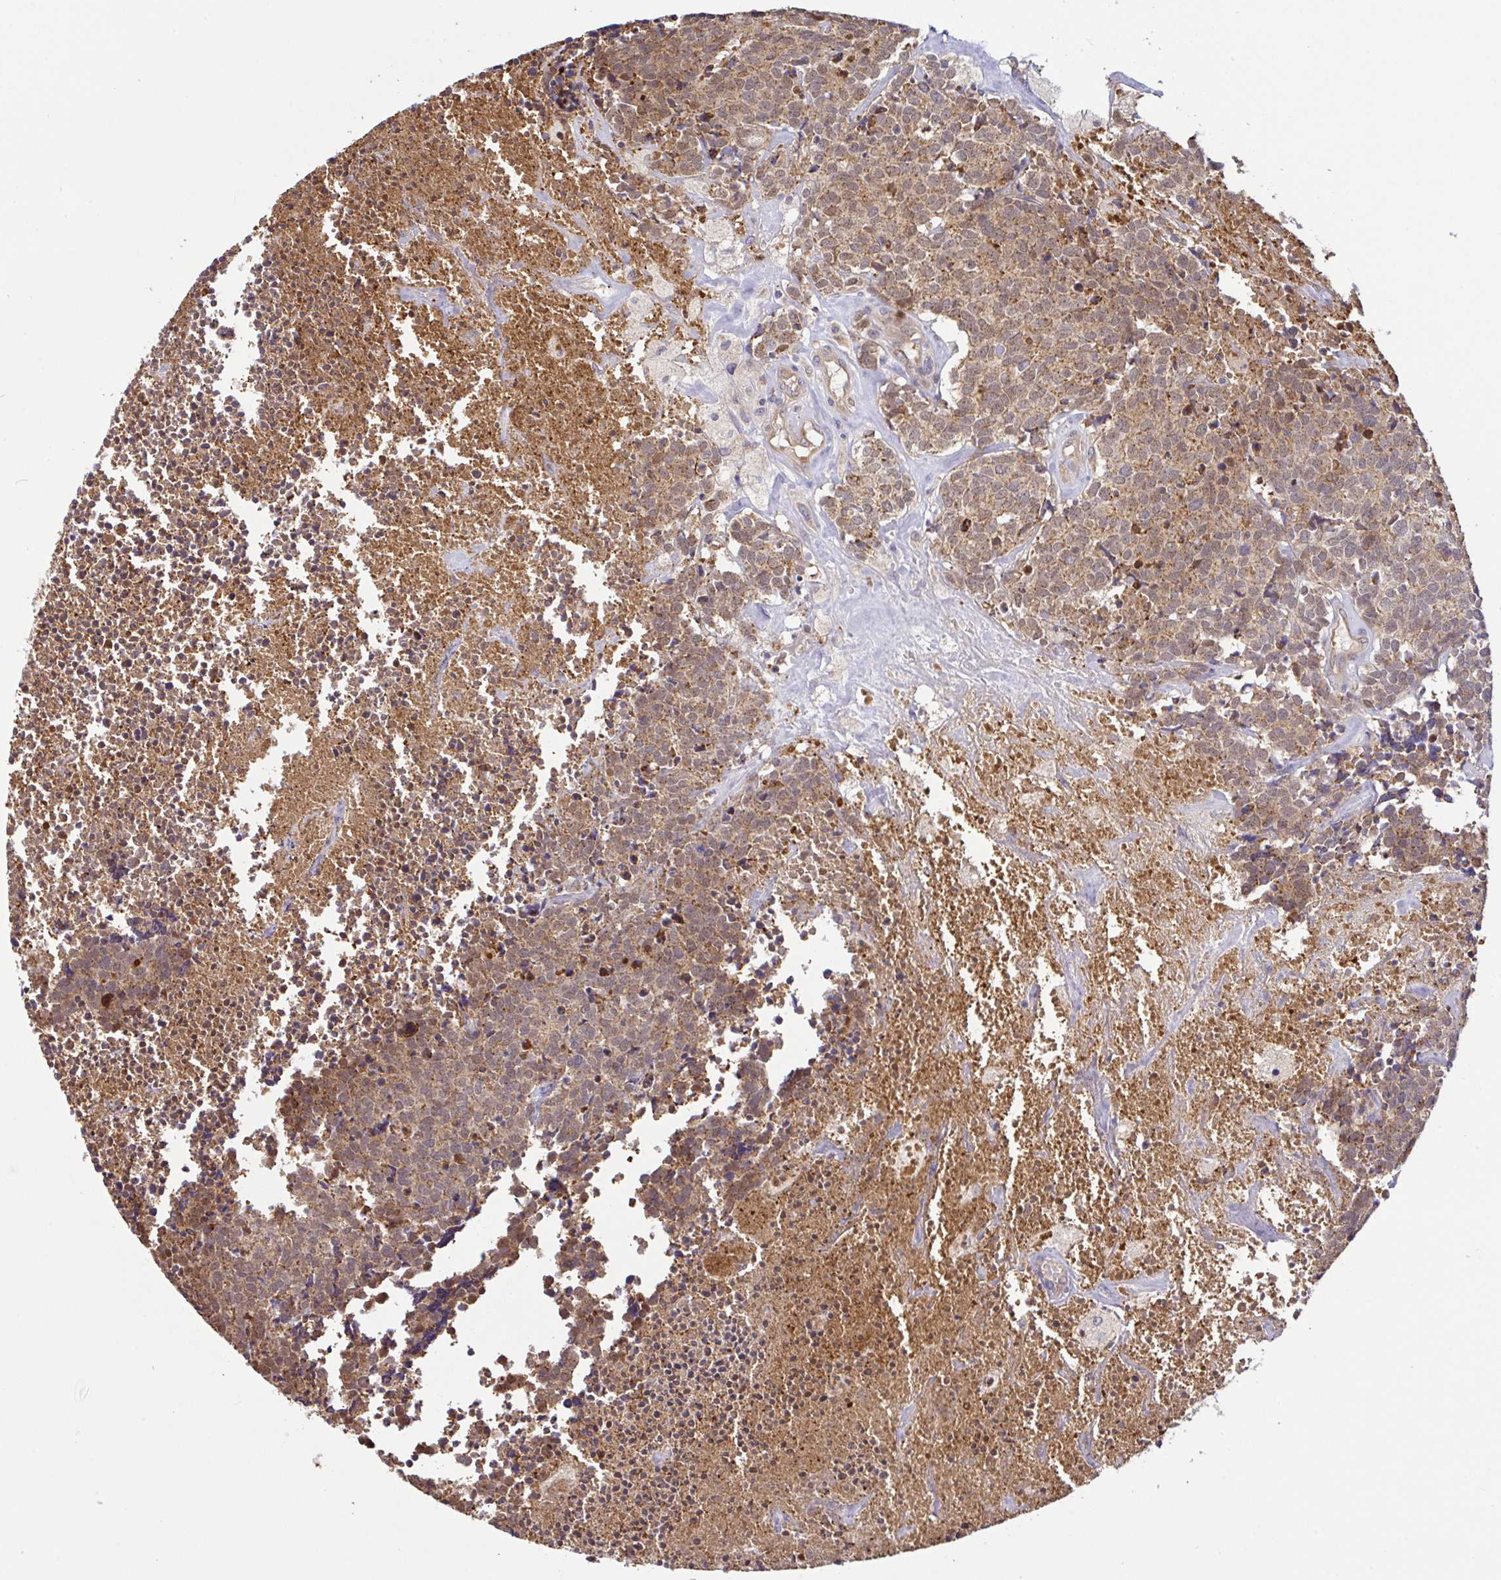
{"staining": {"intensity": "moderate", "quantity": ">75%", "location": "cytoplasmic/membranous"}, "tissue": "carcinoid", "cell_type": "Tumor cells", "image_type": "cancer", "snomed": [{"axis": "morphology", "description": "Carcinoid, malignant, NOS"}, {"axis": "topography", "description": "Skin"}], "caption": "A medium amount of moderate cytoplasmic/membranous expression is appreciated in about >75% of tumor cells in malignant carcinoid tissue.", "gene": "DLEU7", "patient": {"sex": "female", "age": 79}}